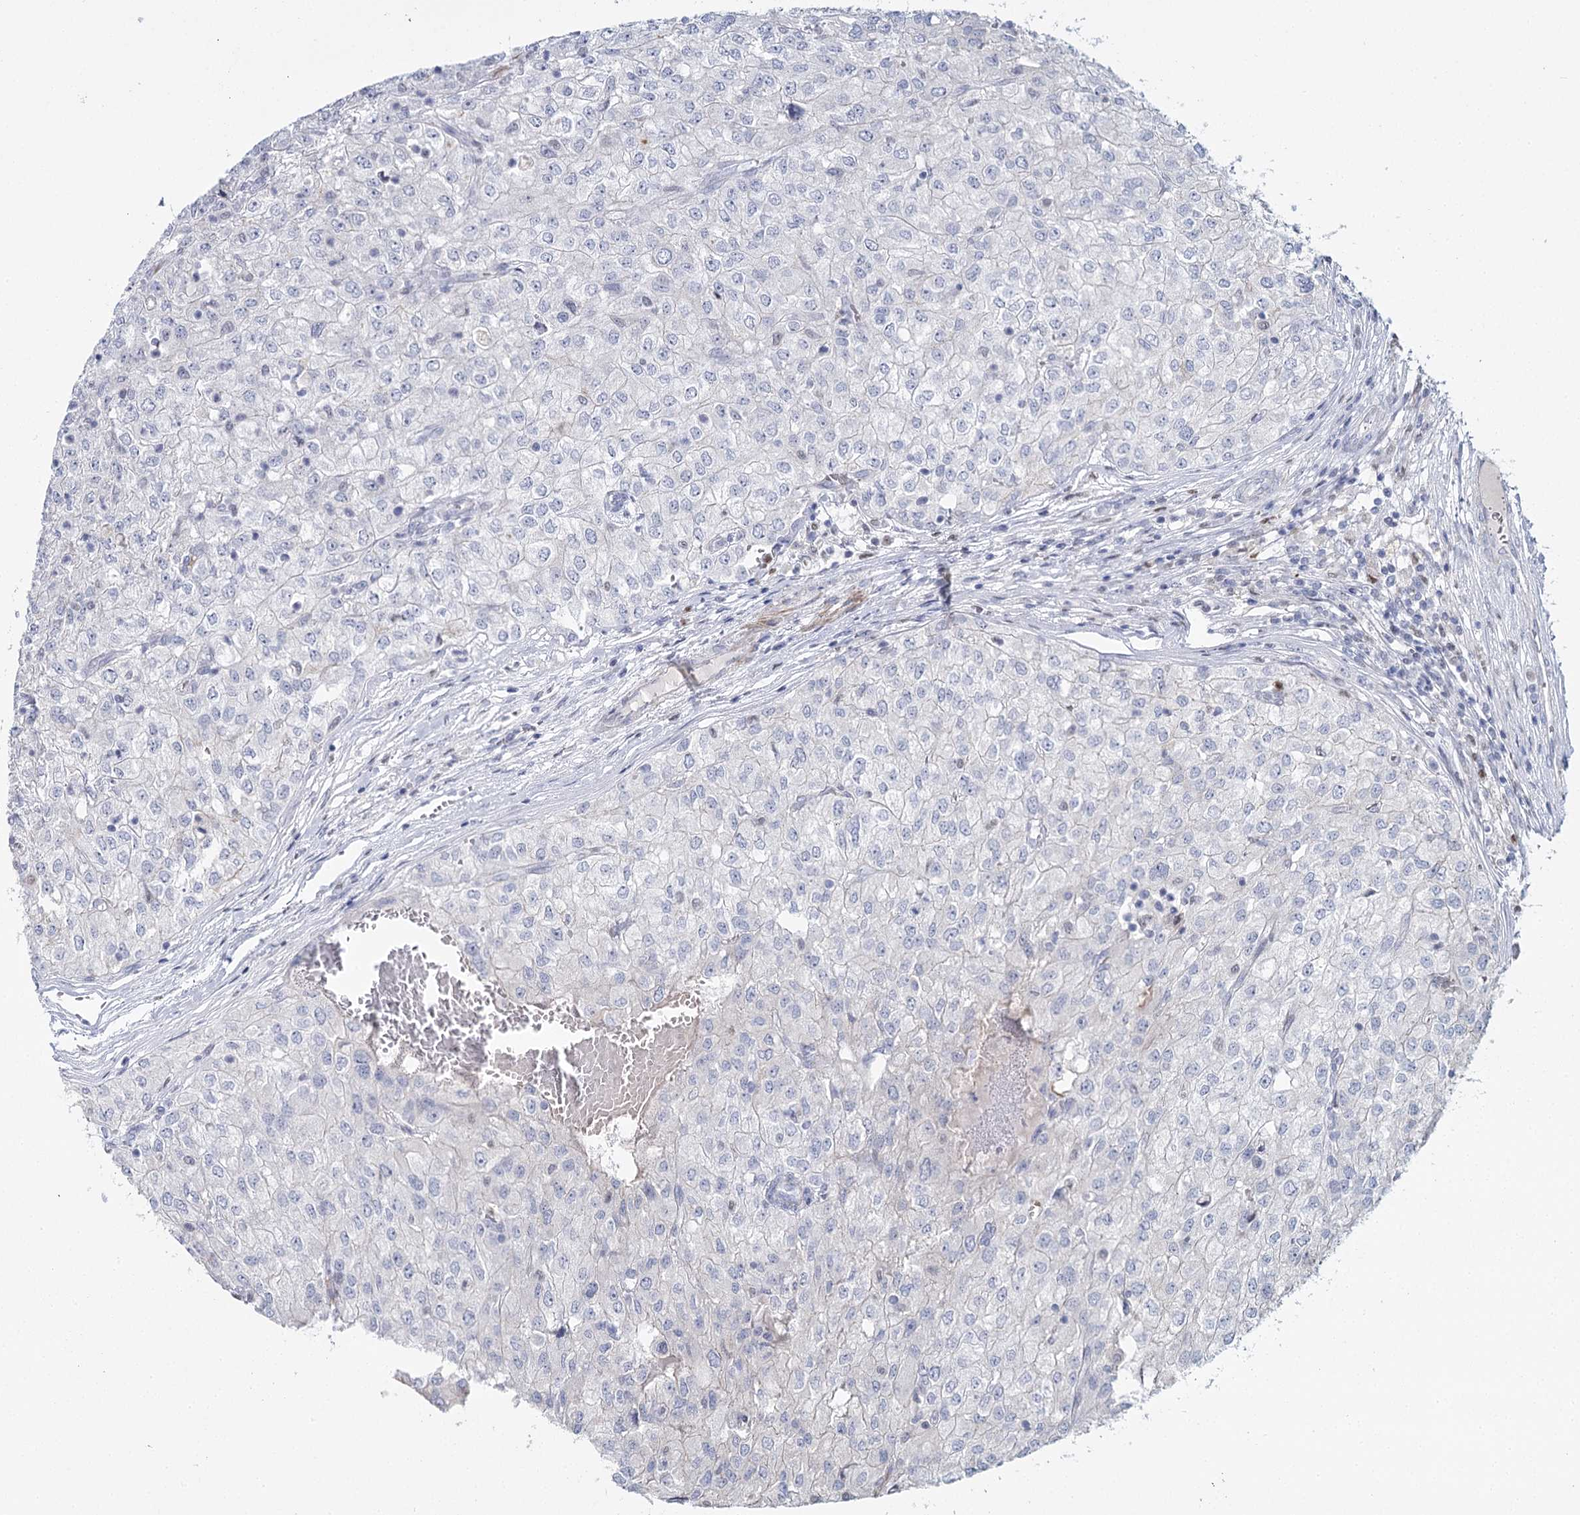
{"staining": {"intensity": "negative", "quantity": "none", "location": "none"}, "tissue": "renal cancer", "cell_type": "Tumor cells", "image_type": "cancer", "snomed": [{"axis": "morphology", "description": "Adenocarcinoma, NOS"}, {"axis": "topography", "description": "Kidney"}], "caption": "Protein analysis of adenocarcinoma (renal) reveals no significant expression in tumor cells.", "gene": "IGSF3", "patient": {"sex": "female", "age": 54}}